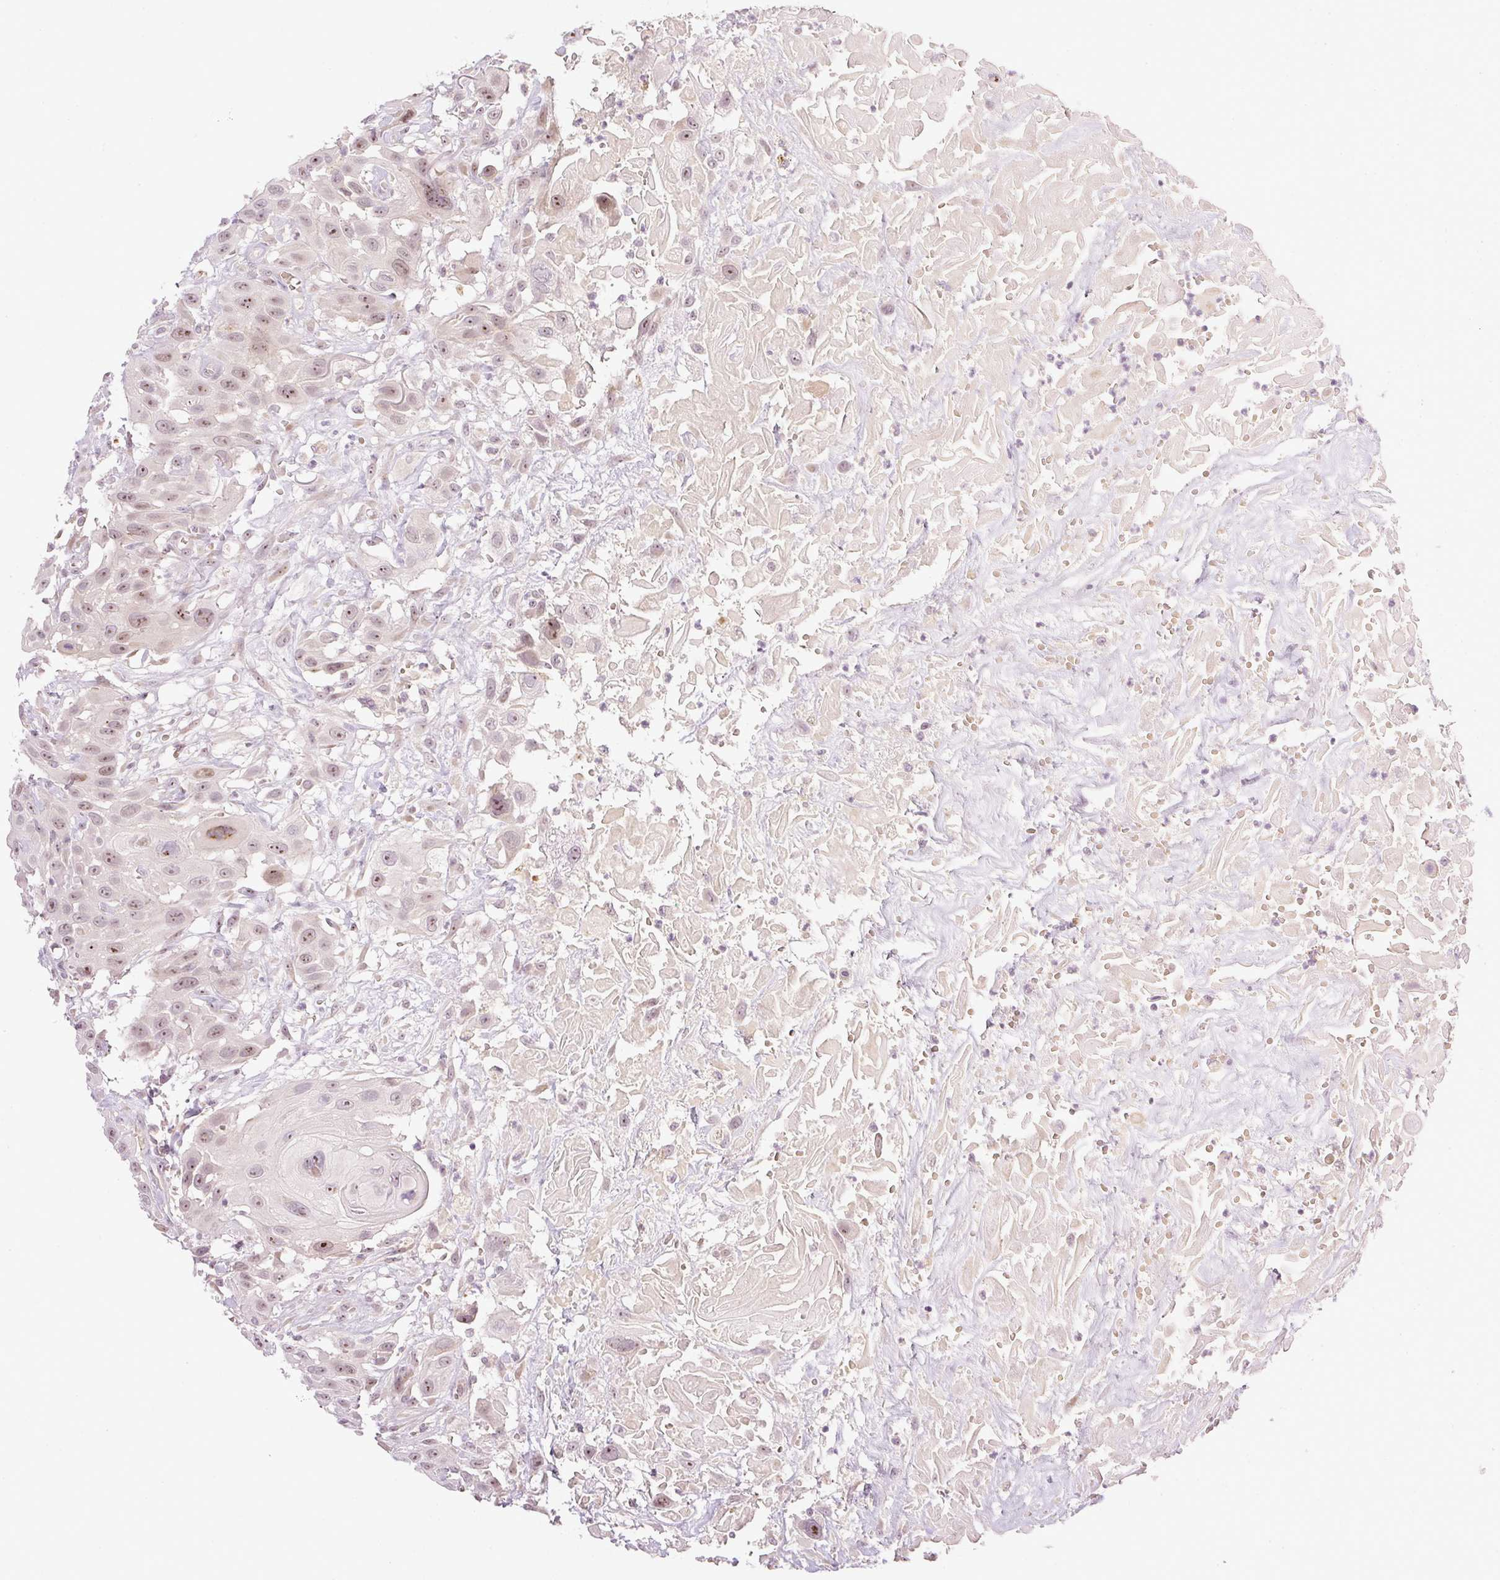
{"staining": {"intensity": "moderate", "quantity": ">75%", "location": "nuclear"}, "tissue": "head and neck cancer", "cell_type": "Tumor cells", "image_type": "cancer", "snomed": [{"axis": "morphology", "description": "Squamous cell carcinoma, NOS"}, {"axis": "topography", "description": "Head-Neck"}], "caption": "Head and neck cancer (squamous cell carcinoma) stained with a protein marker exhibits moderate staining in tumor cells.", "gene": "AAR2", "patient": {"sex": "male", "age": 81}}